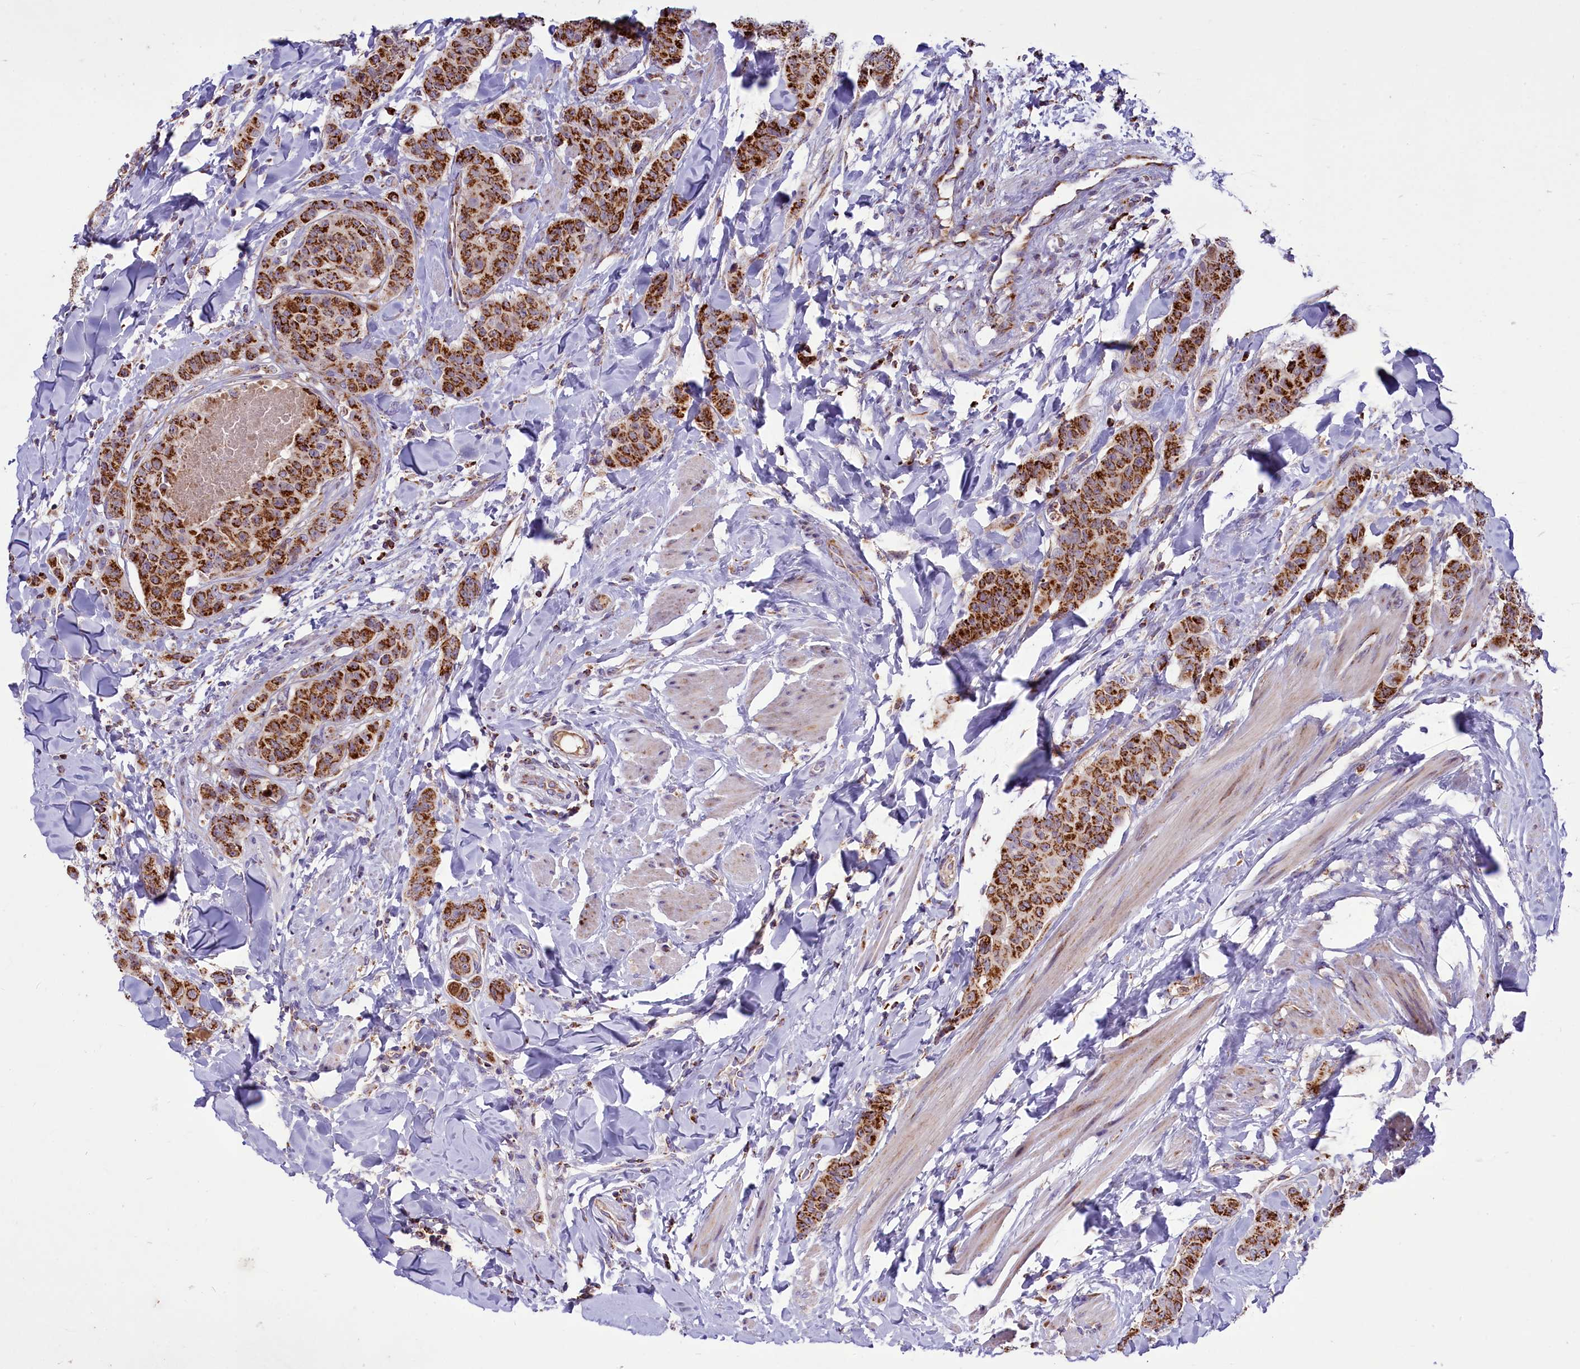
{"staining": {"intensity": "strong", "quantity": ">75%", "location": "cytoplasmic/membranous"}, "tissue": "breast cancer", "cell_type": "Tumor cells", "image_type": "cancer", "snomed": [{"axis": "morphology", "description": "Duct carcinoma"}, {"axis": "topography", "description": "Breast"}], "caption": "IHC photomicrograph of human breast cancer (intraductal carcinoma) stained for a protein (brown), which exhibits high levels of strong cytoplasmic/membranous staining in approximately >75% of tumor cells.", "gene": "COX17", "patient": {"sex": "female", "age": 40}}